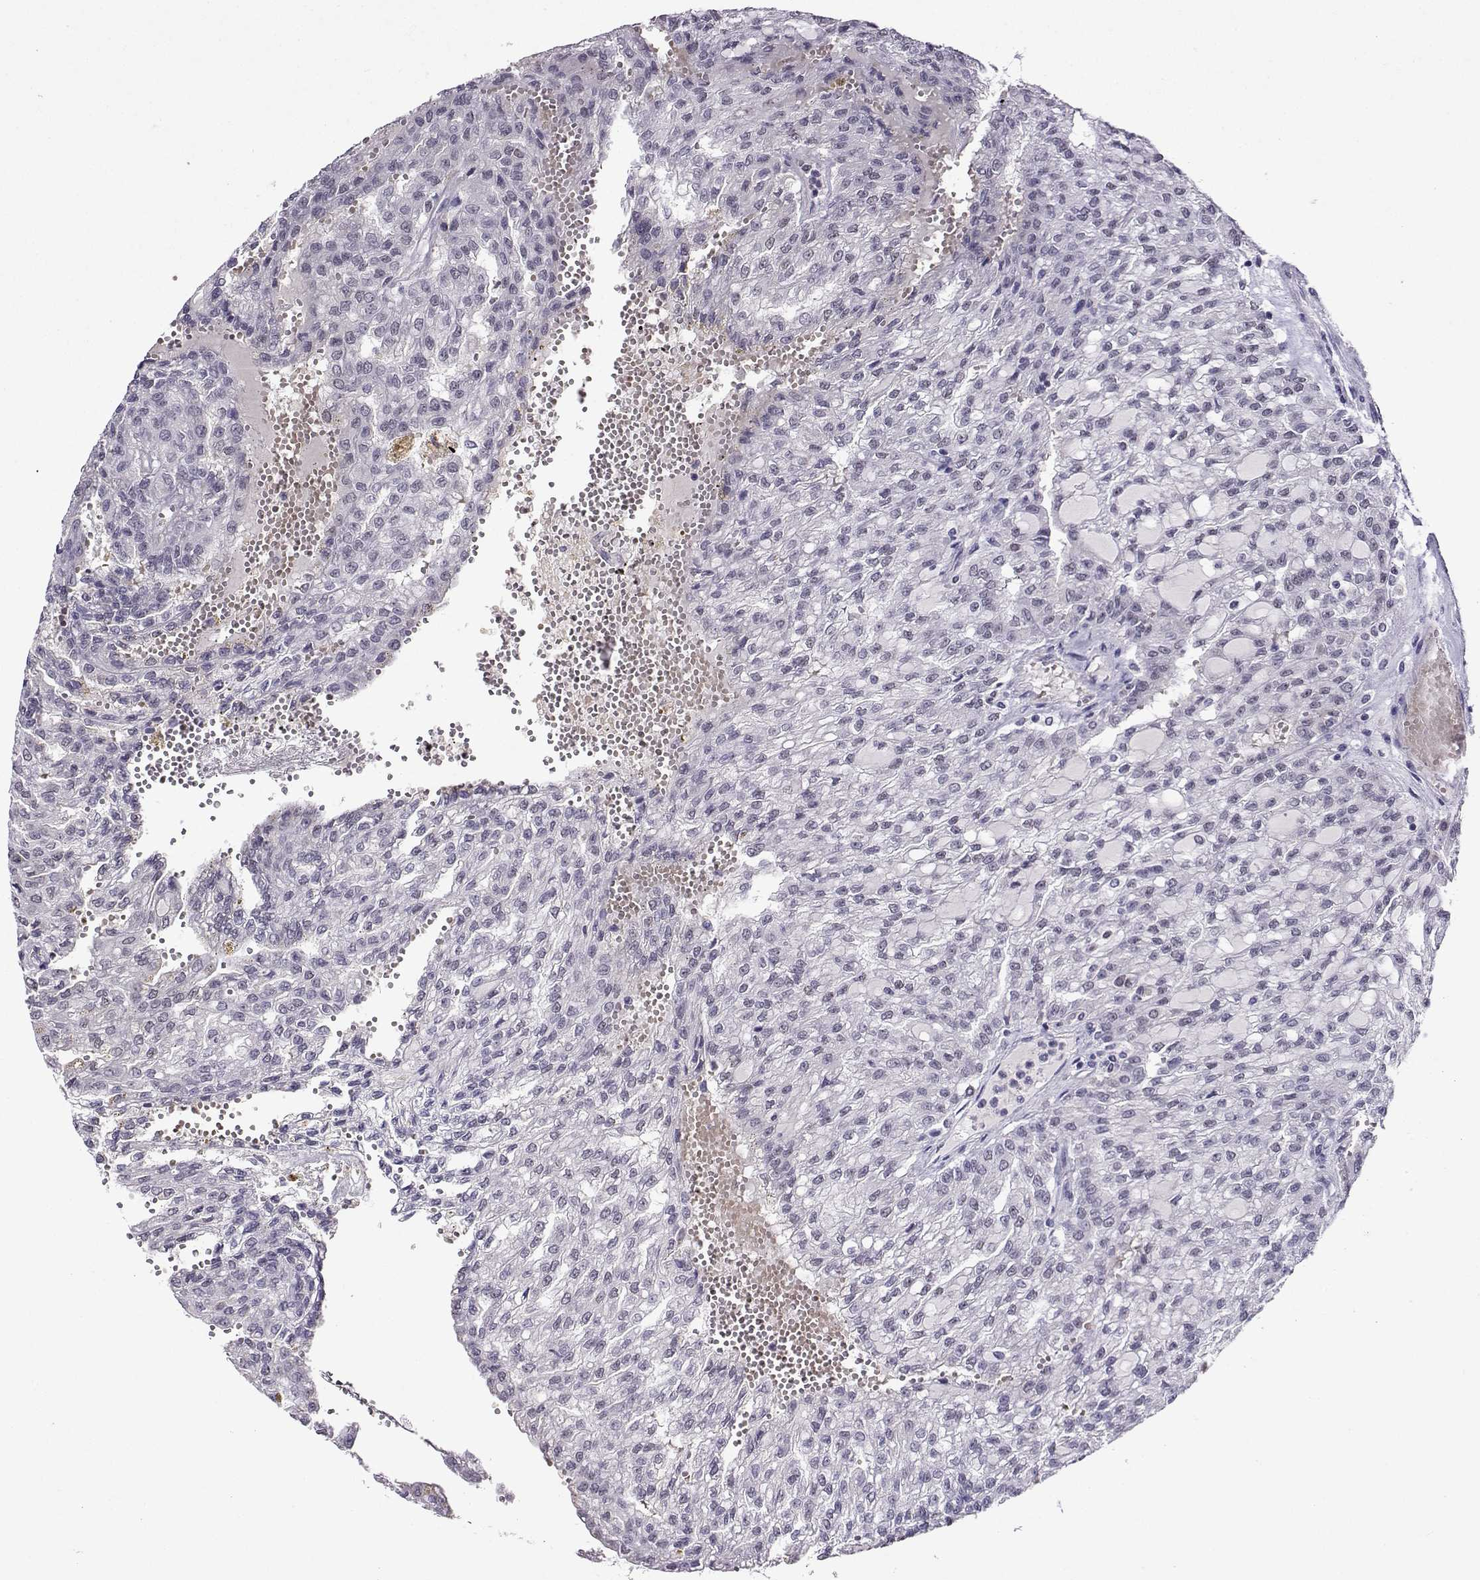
{"staining": {"intensity": "negative", "quantity": "none", "location": "none"}, "tissue": "renal cancer", "cell_type": "Tumor cells", "image_type": "cancer", "snomed": [{"axis": "morphology", "description": "Adenocarcinoma, NOS"}, {"axis": "topography", "description": "Kidney"}], "caption": "This photomicrograph is of renal cancer (adenocarcinoma) stained with immunohistochemistry (IHC) to label a protein in brown with the nuclei are counter-stained blue. There is no expression in tumor cells.", "gene": "LRFN2", "patient": {"sex": "male", "age": 63}}